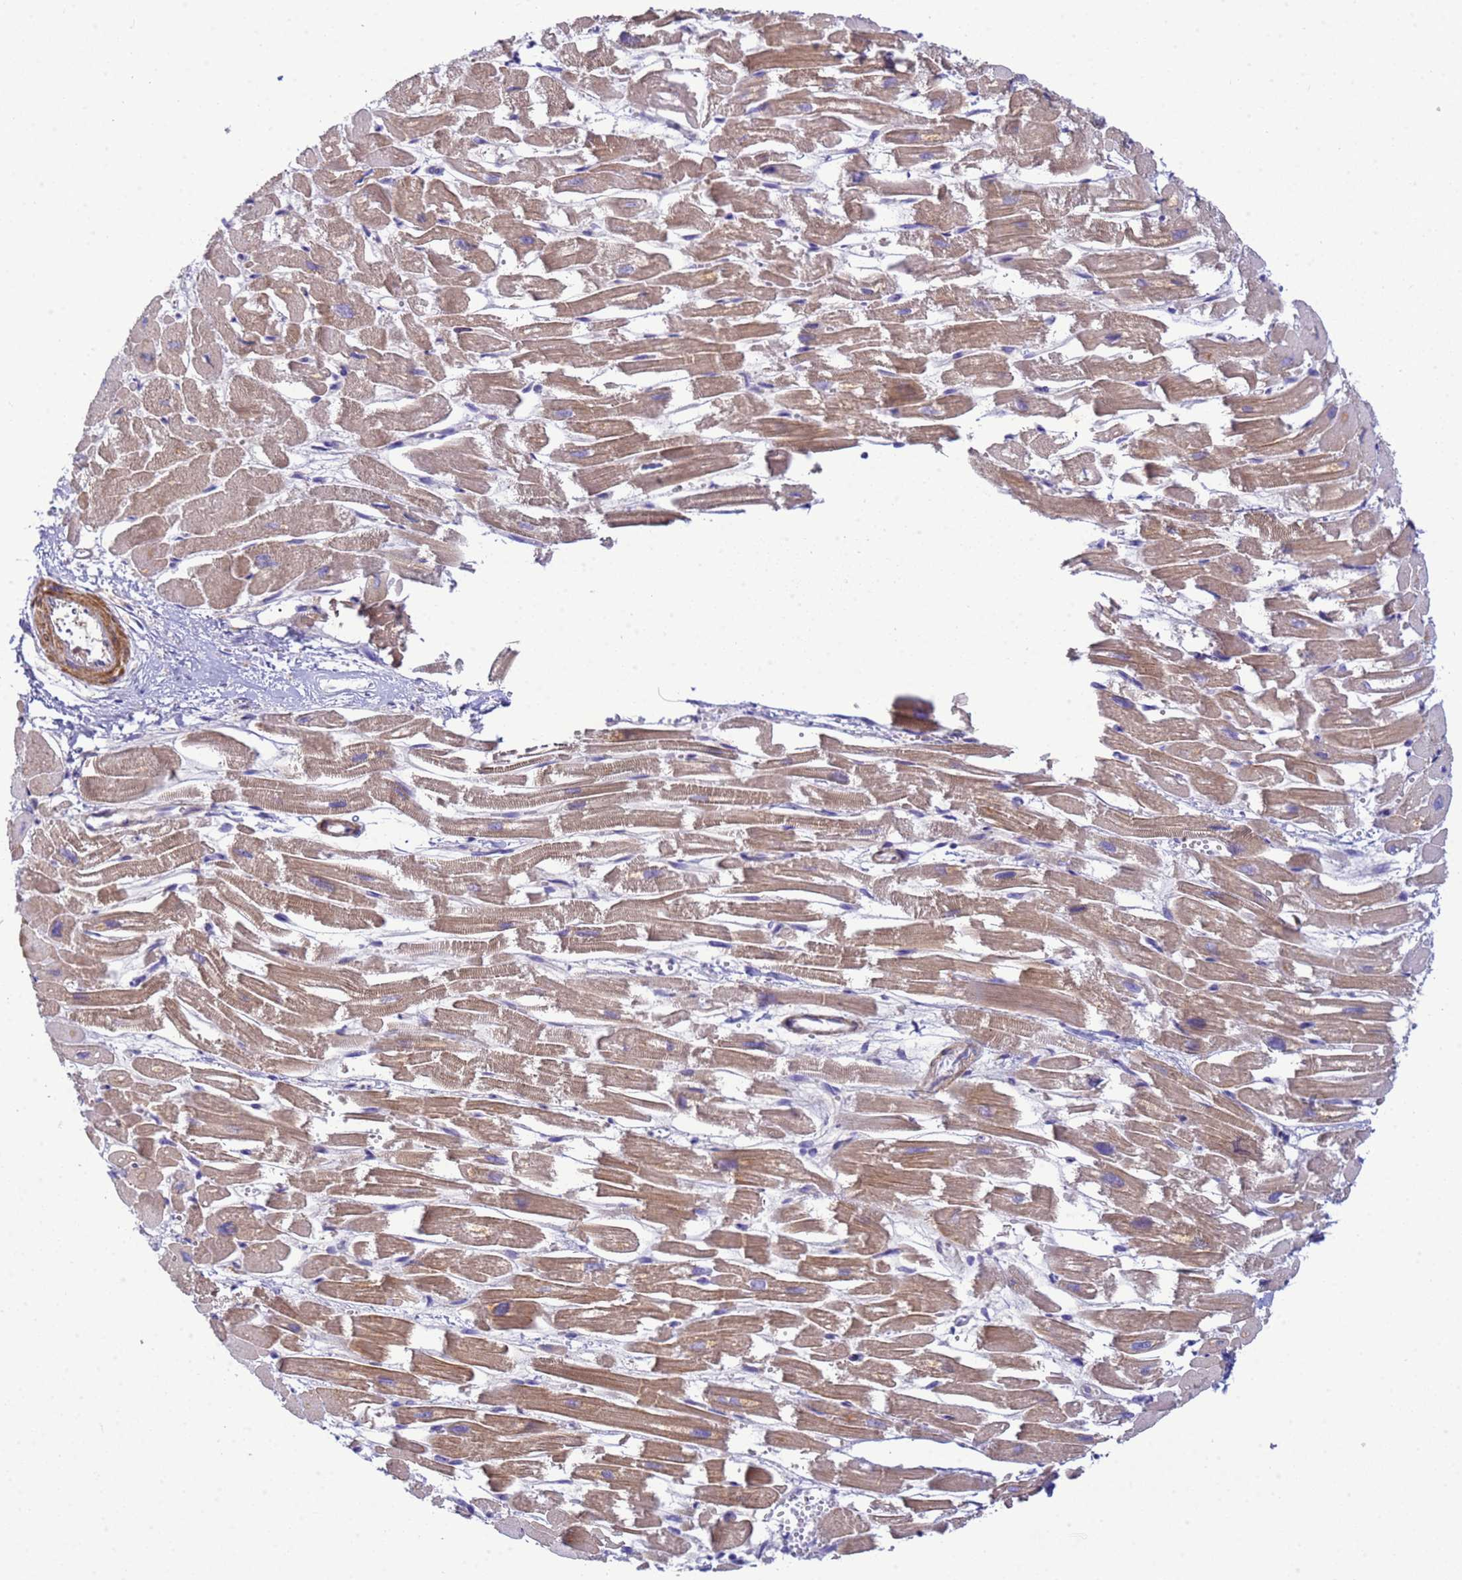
{"staining": {"intensity": "moderate", "quantity": ">75%", "location": "cytoplasmic/membranous"}, "tissue": "heart muscle", "cell_type": "Cardiomyocytes", "image_type": "normal", "snomed": [{"axis": "morphology", "description": "Normal tissue, NOS"}, {"axis": "topography", "description": "Heart"}], "caption": "An immunohistochemistry photomicrograph of normal tissue is shown. Protein staining in brown shows moderate cytoplasmic/membranous positivity in heart muscle within cardiomyocytes.", "gene": "KLHL13", "patient": {"sex": "male", "age": 54}}